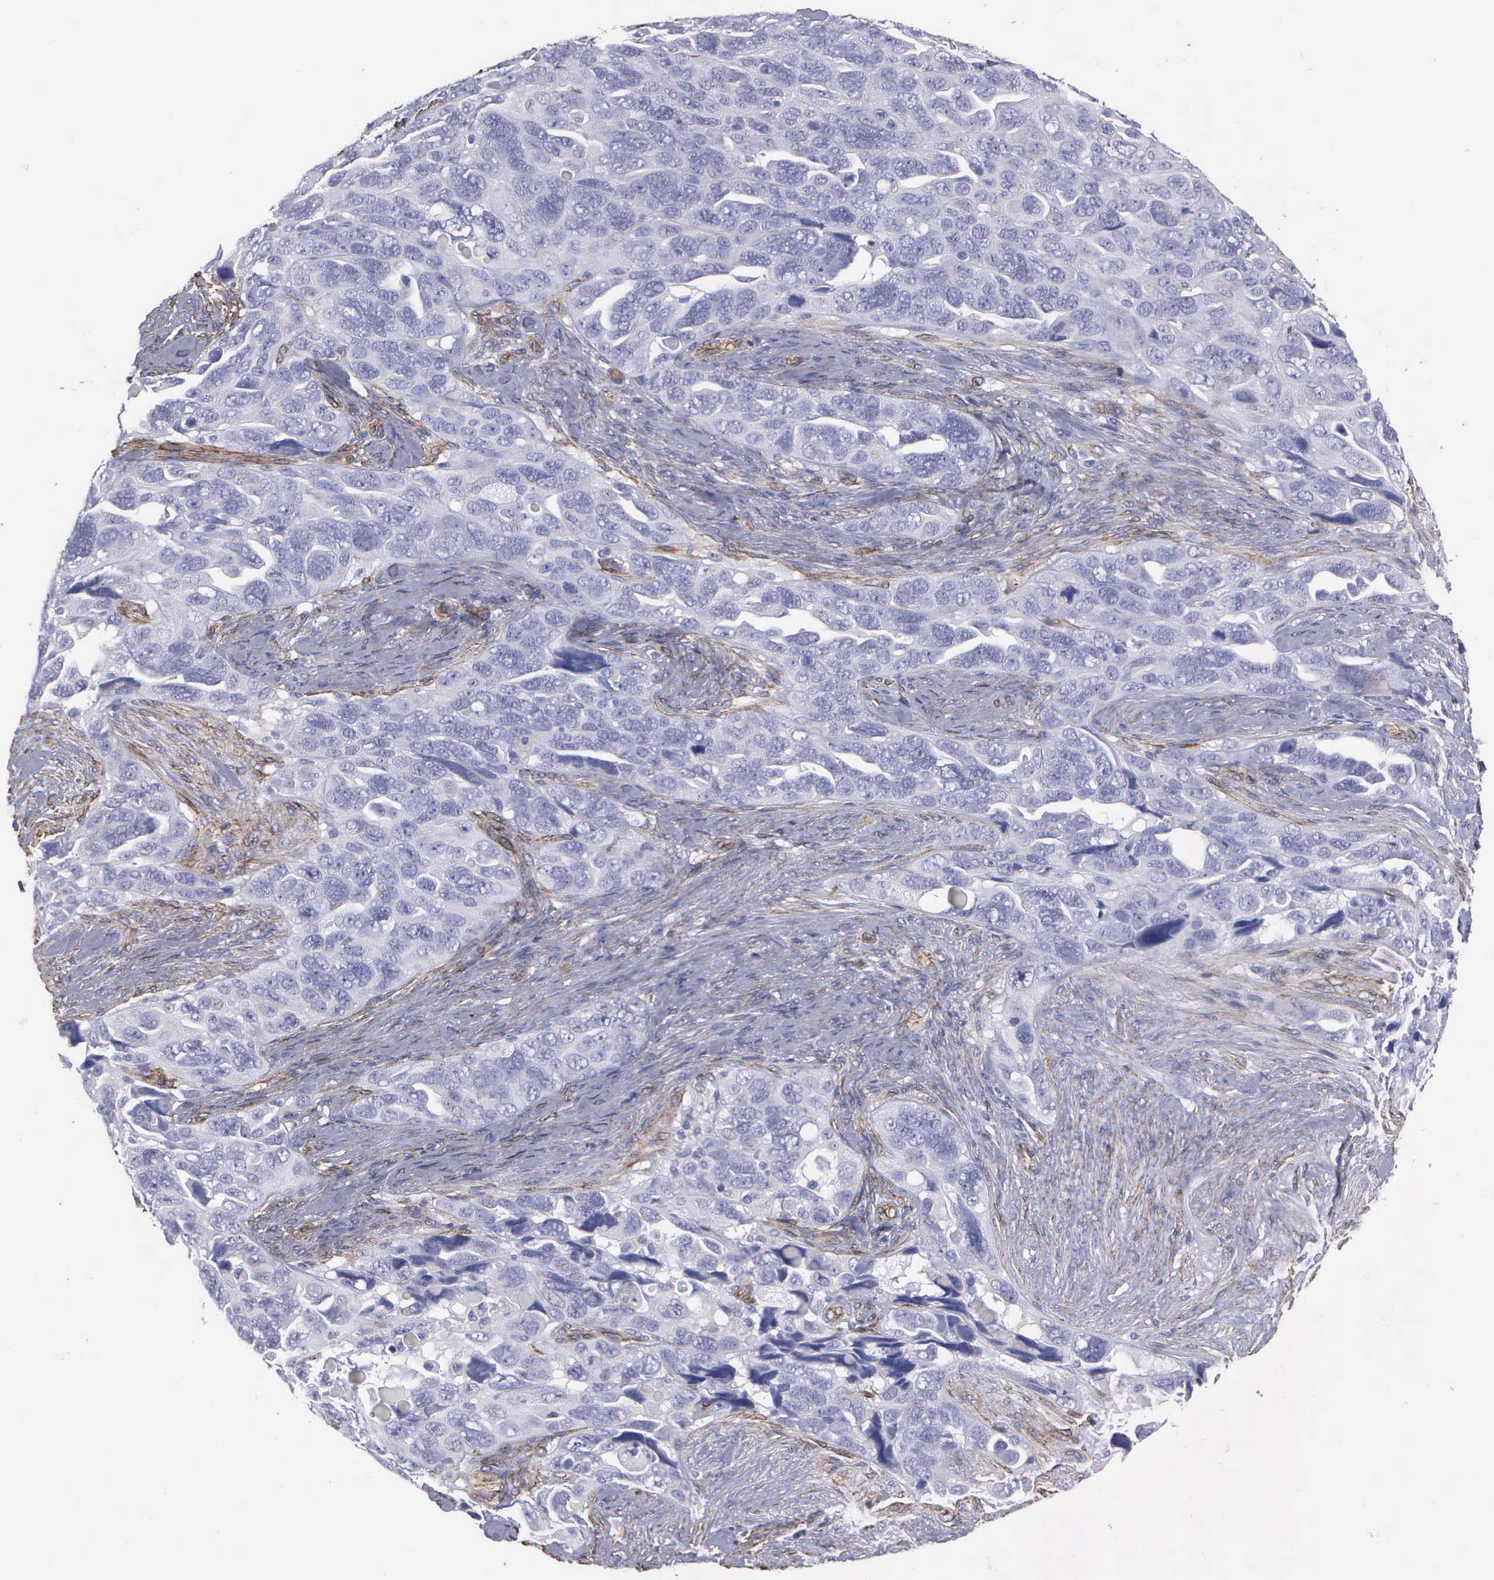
{"staining": {"intensity": "negative", "quantity": "none", "location": "none"}, "tissue": "ovarian cancer", "cell_type": "Tumor cells", "image_type": "cancer", "snomed": [{"axis": "morphology", "description": "Cystadenocarcinoma, serous, NOS"}, {"axis": "topography", "description": "Ovary"}], "caption": "This photomicrograph is of ovarian cancer stained with immunohistochemistry (IHC) to label a protein in brown with the nuclei are counter-stained blue. There is no staining in tumor cells.", "gene": "MAGEB10", "patient": {"sex": "female", "age": 63}}